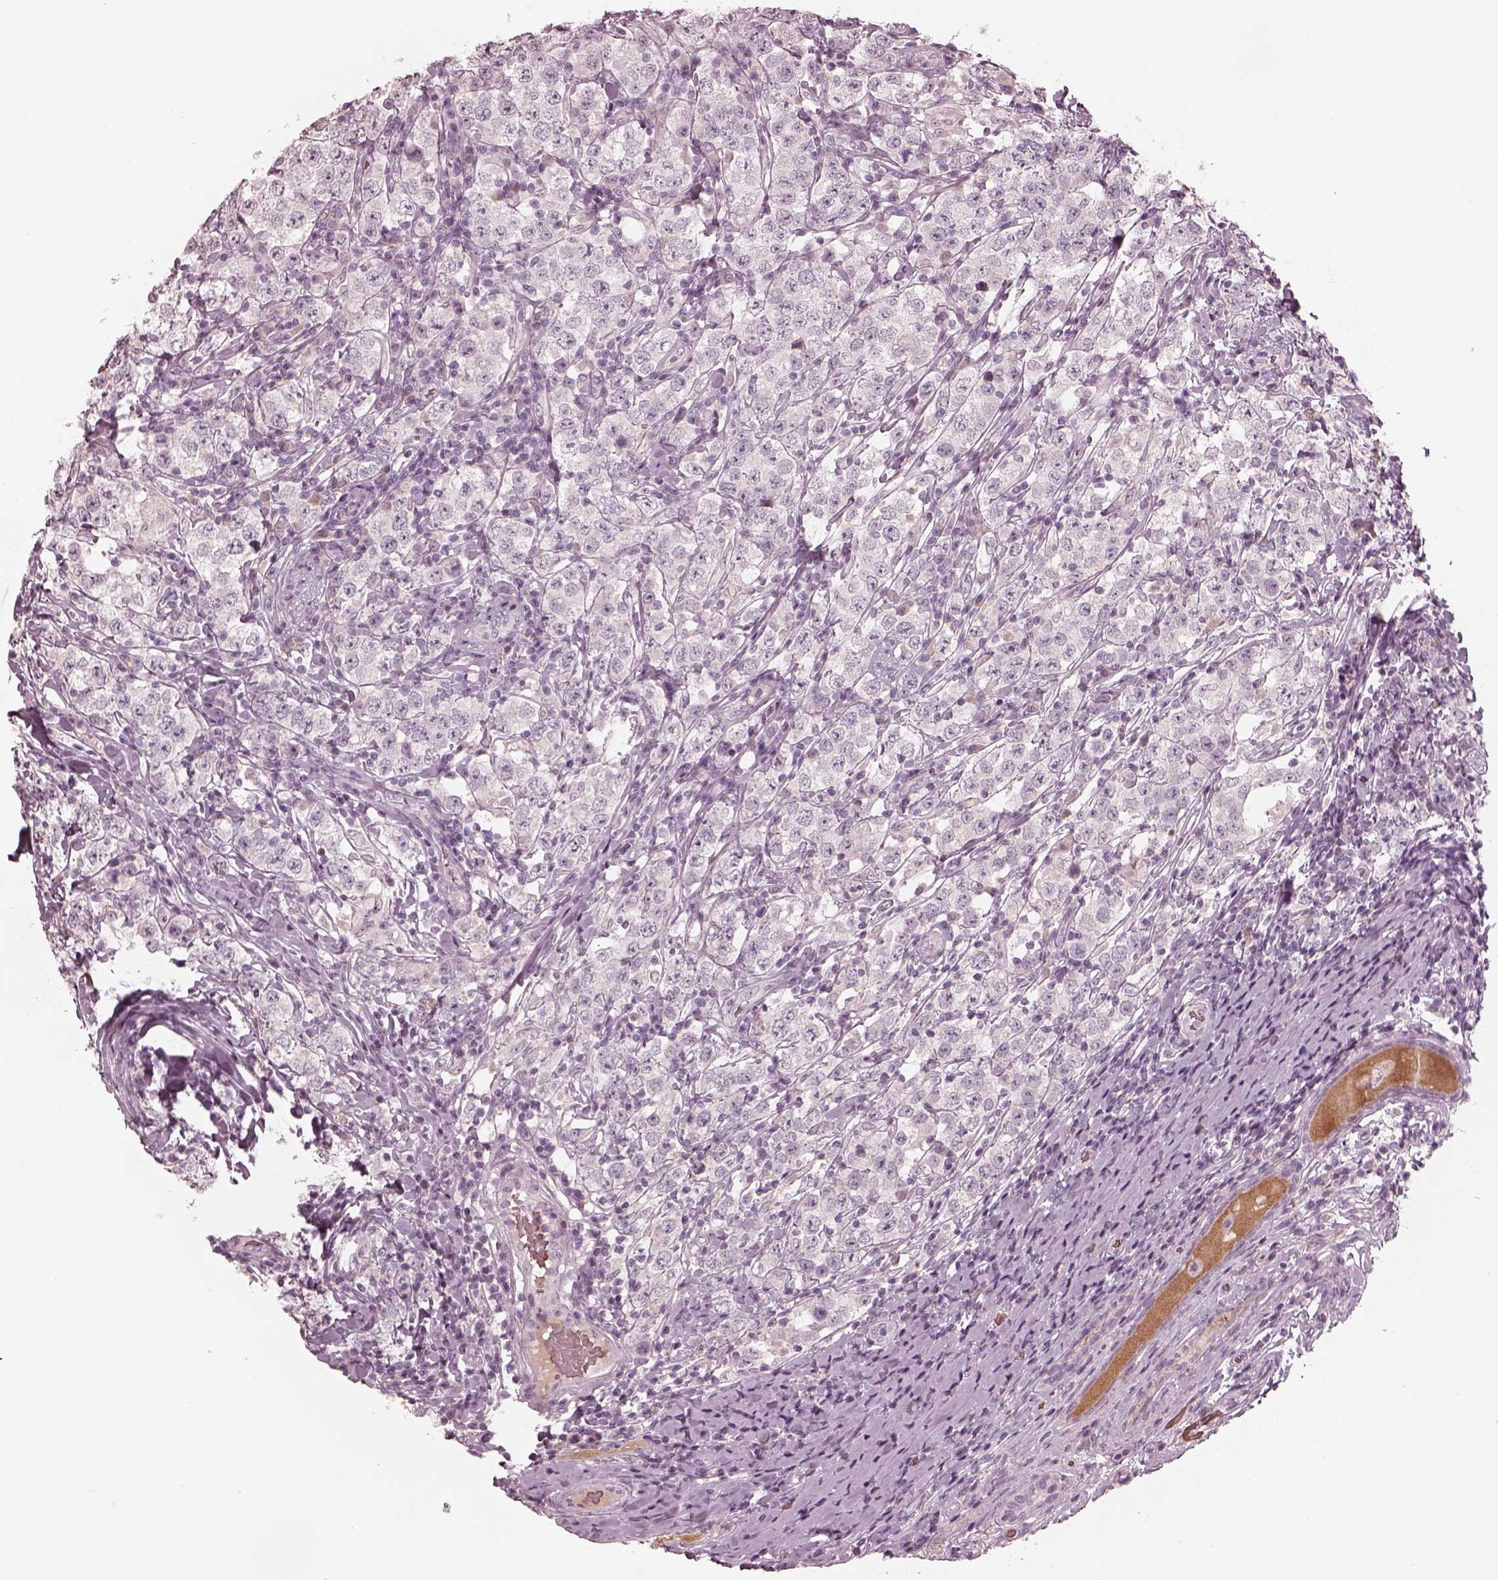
{"staining": {"intensity": "negative", "quantity": "none", "location": "none"}, "tissue": "testis cancer", "cell_type": "Tumor cells", "image_type": "cancer", "snomed": [{"axis": "morphology", "description": "Seminoma, NOS"}, {"axis": "morphology", "description": "Carcinoma, Embryonal, NOS"}, {"axis": "topography", "description": "Testis"}], "caption": "The immunohistochemistry image has no significant positivity in tumor cells of testis seminoma tissue.", "gene": "ANKLE1", "patient": {"sex": "male", "age": 41}}